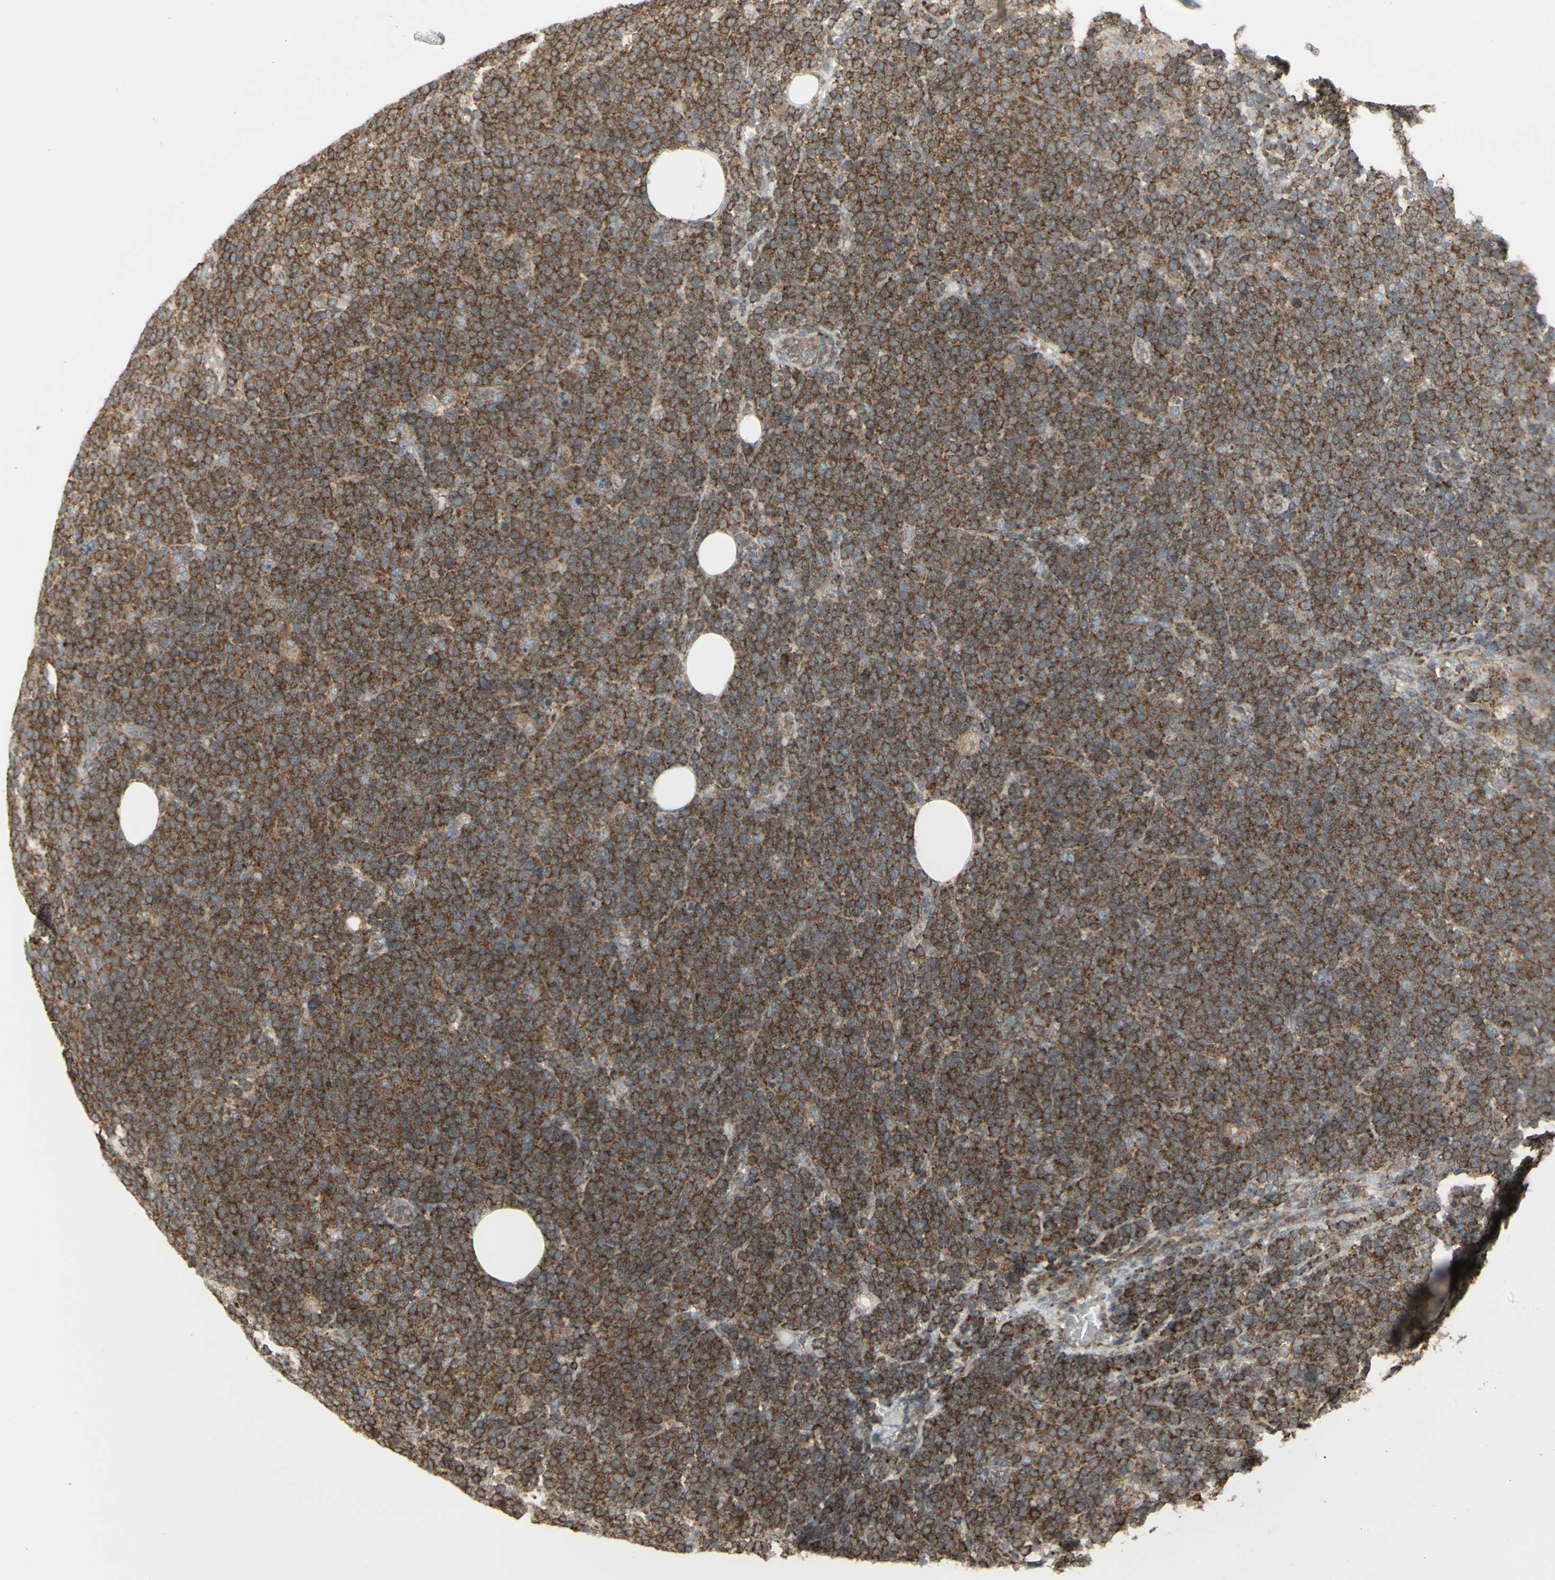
{"staining": {"intensity": "moderate", "quantity": ">75%", "location": "cytoplasmic/membranous"}, "tissue": "lymphoma", "cell_type": "Tumor cells", "image_type": "cancer", "snomed": [{"axis": "morphology", "description": "Malignant lymphoma, non-Hodgkin's type, High grade"}, {"axis": "topography", "description": "Lymph node"}], "caption": "Immunohistochemistry (IHC) histopathology image of neoplastic tissue: high-grade malignant lymphoma, non-Hodgkin's type stained using immunohistochemistry demonstrates medium levels of moderate protein expression localized specifically in the cytoplasmic/membranous of tumor cells, appearing as a cytoplasmic/membranous brown color.", "gene": "FKBP3", "patient": {"sex": "male", "age": 61}}